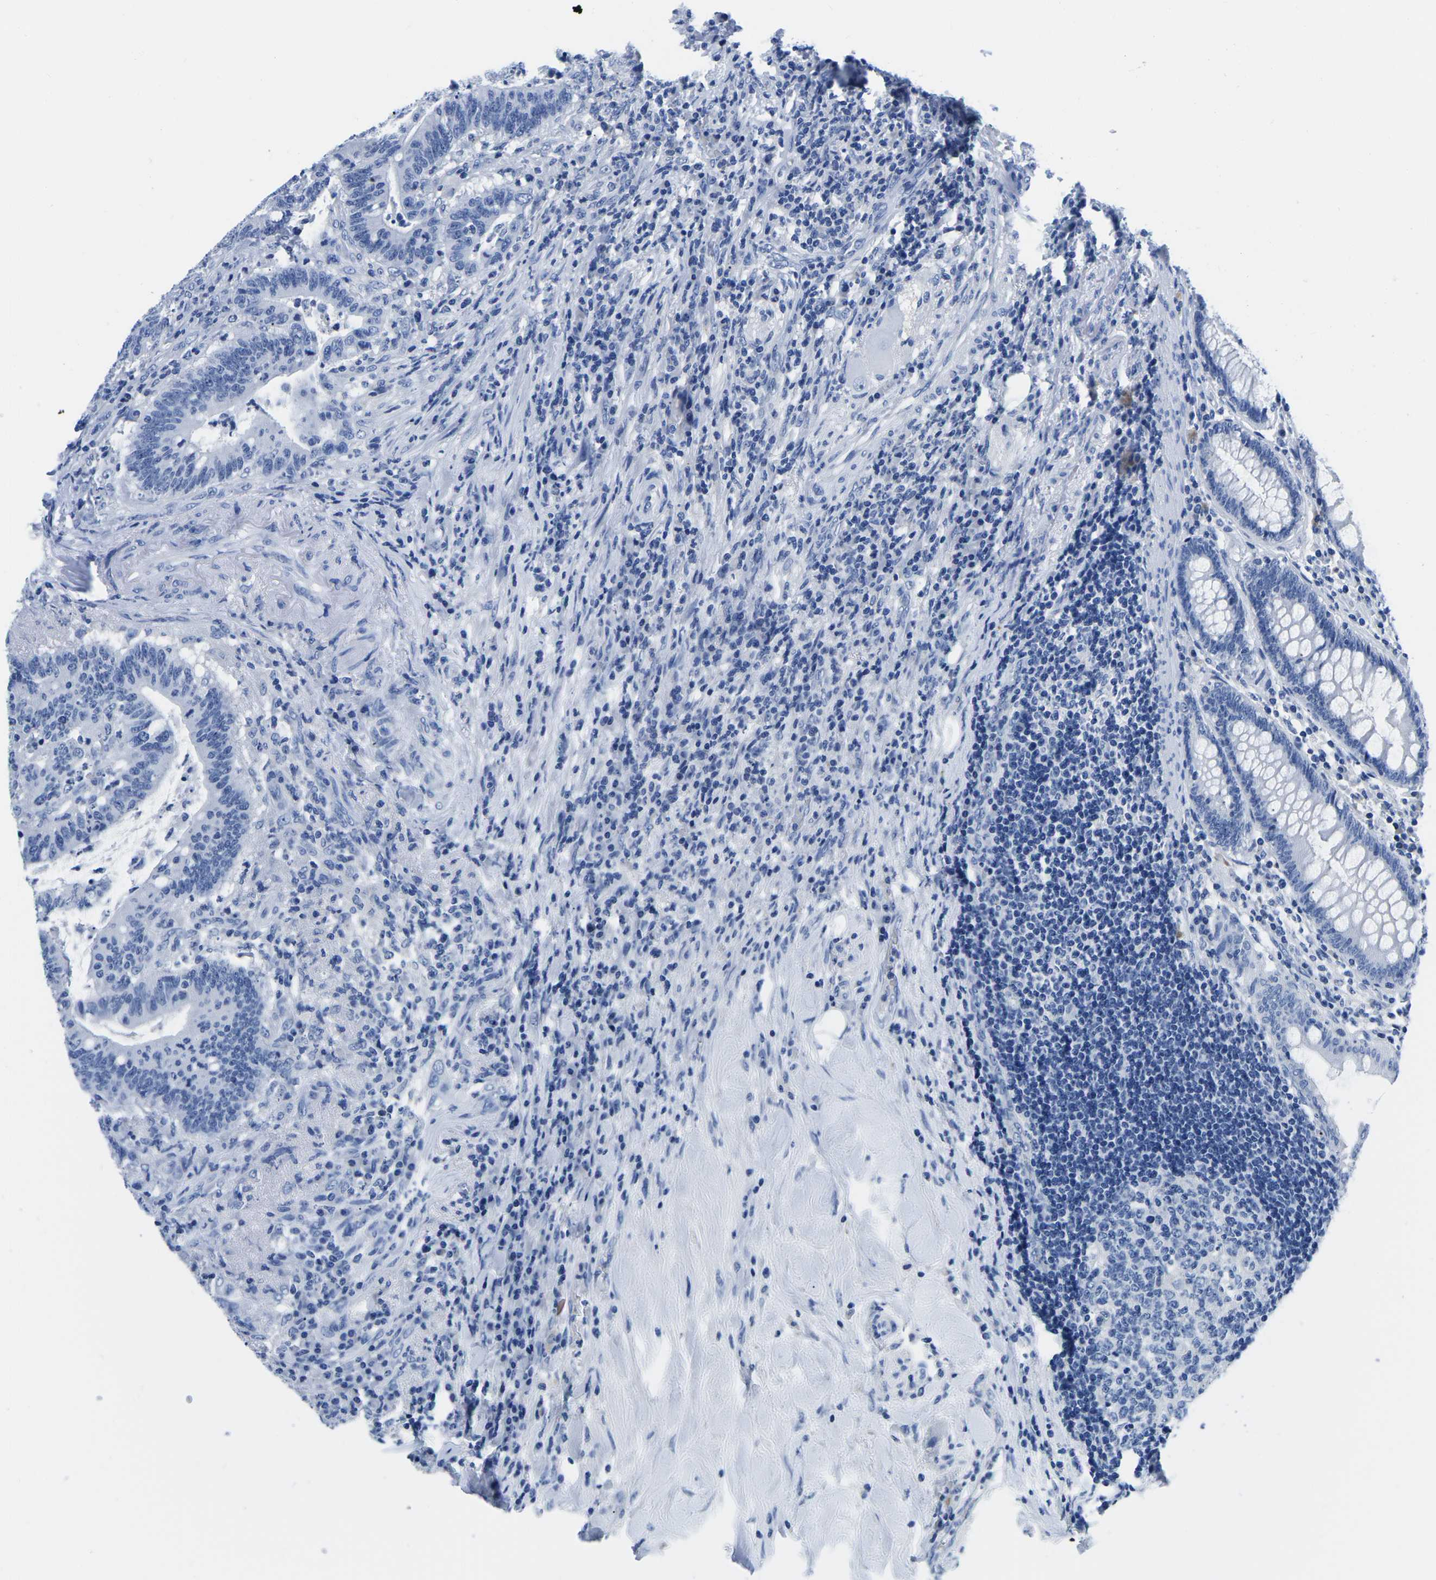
{"staining": {"intensity": "negative", "quantity": "none", "location": "none"}, "tissue": "colorectal cancer", "cell_type": "Tumor cells", "image_type": "cancer", "snomed": [{"axis": "morphology", "description": "Normal tissue, NOS"}, {"axis": "morphology", "description": "Adenocarcinoma, NOS"}, {"axis": "topography", "description": "Colon"}], "caption": "Immunohistochemical staining of human colorectal adenocarcinoma demonstrates no significant staining in tumor cells.", "gene": "CYP1A2", "patient": {"sex": "female", "age": 66}}